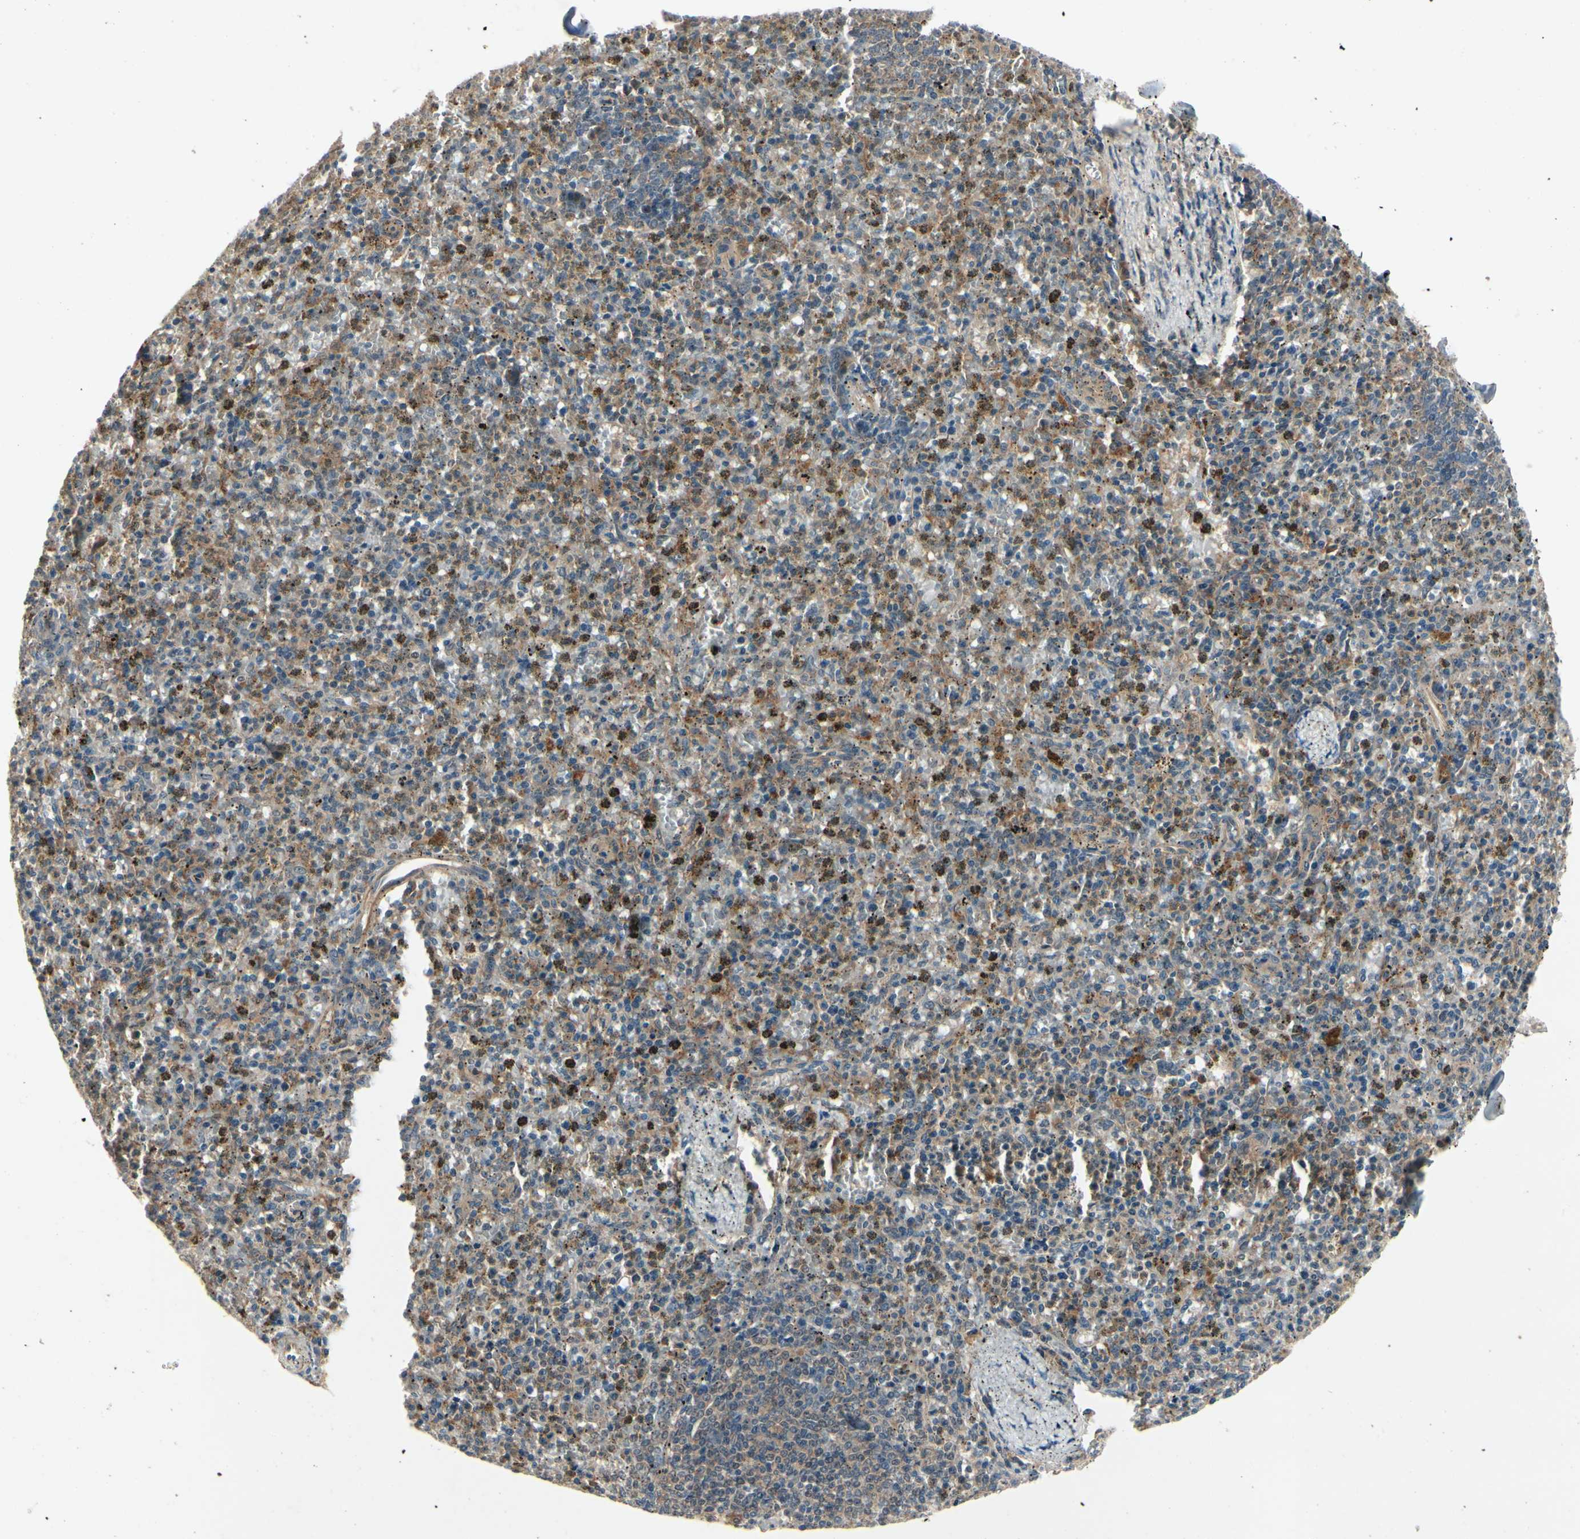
{"staining": {"intensity": "moderate", "quantity": "25%-75%", "location": "cytoplasmic/membranous"}, "tissue": "spleen", "cell_type": "Cells in red pulp", "image_type": "normal", "snomed": [{"axis": "morphology", "description": "Normal tissue, NOS"}, {"axis": "topography", "description": "Spleen"}], "caption": "The photomicrograph demonstrates staining of normal spleen, revealing moderate cytoplasmic/membranous protein positivity (brown color) within cells in red pulp. Ihc stains the protein of interest in brown and the nuclei are stained blue.", "gene": "RNF14", "patient": {"sex": "male", "age": 72}}